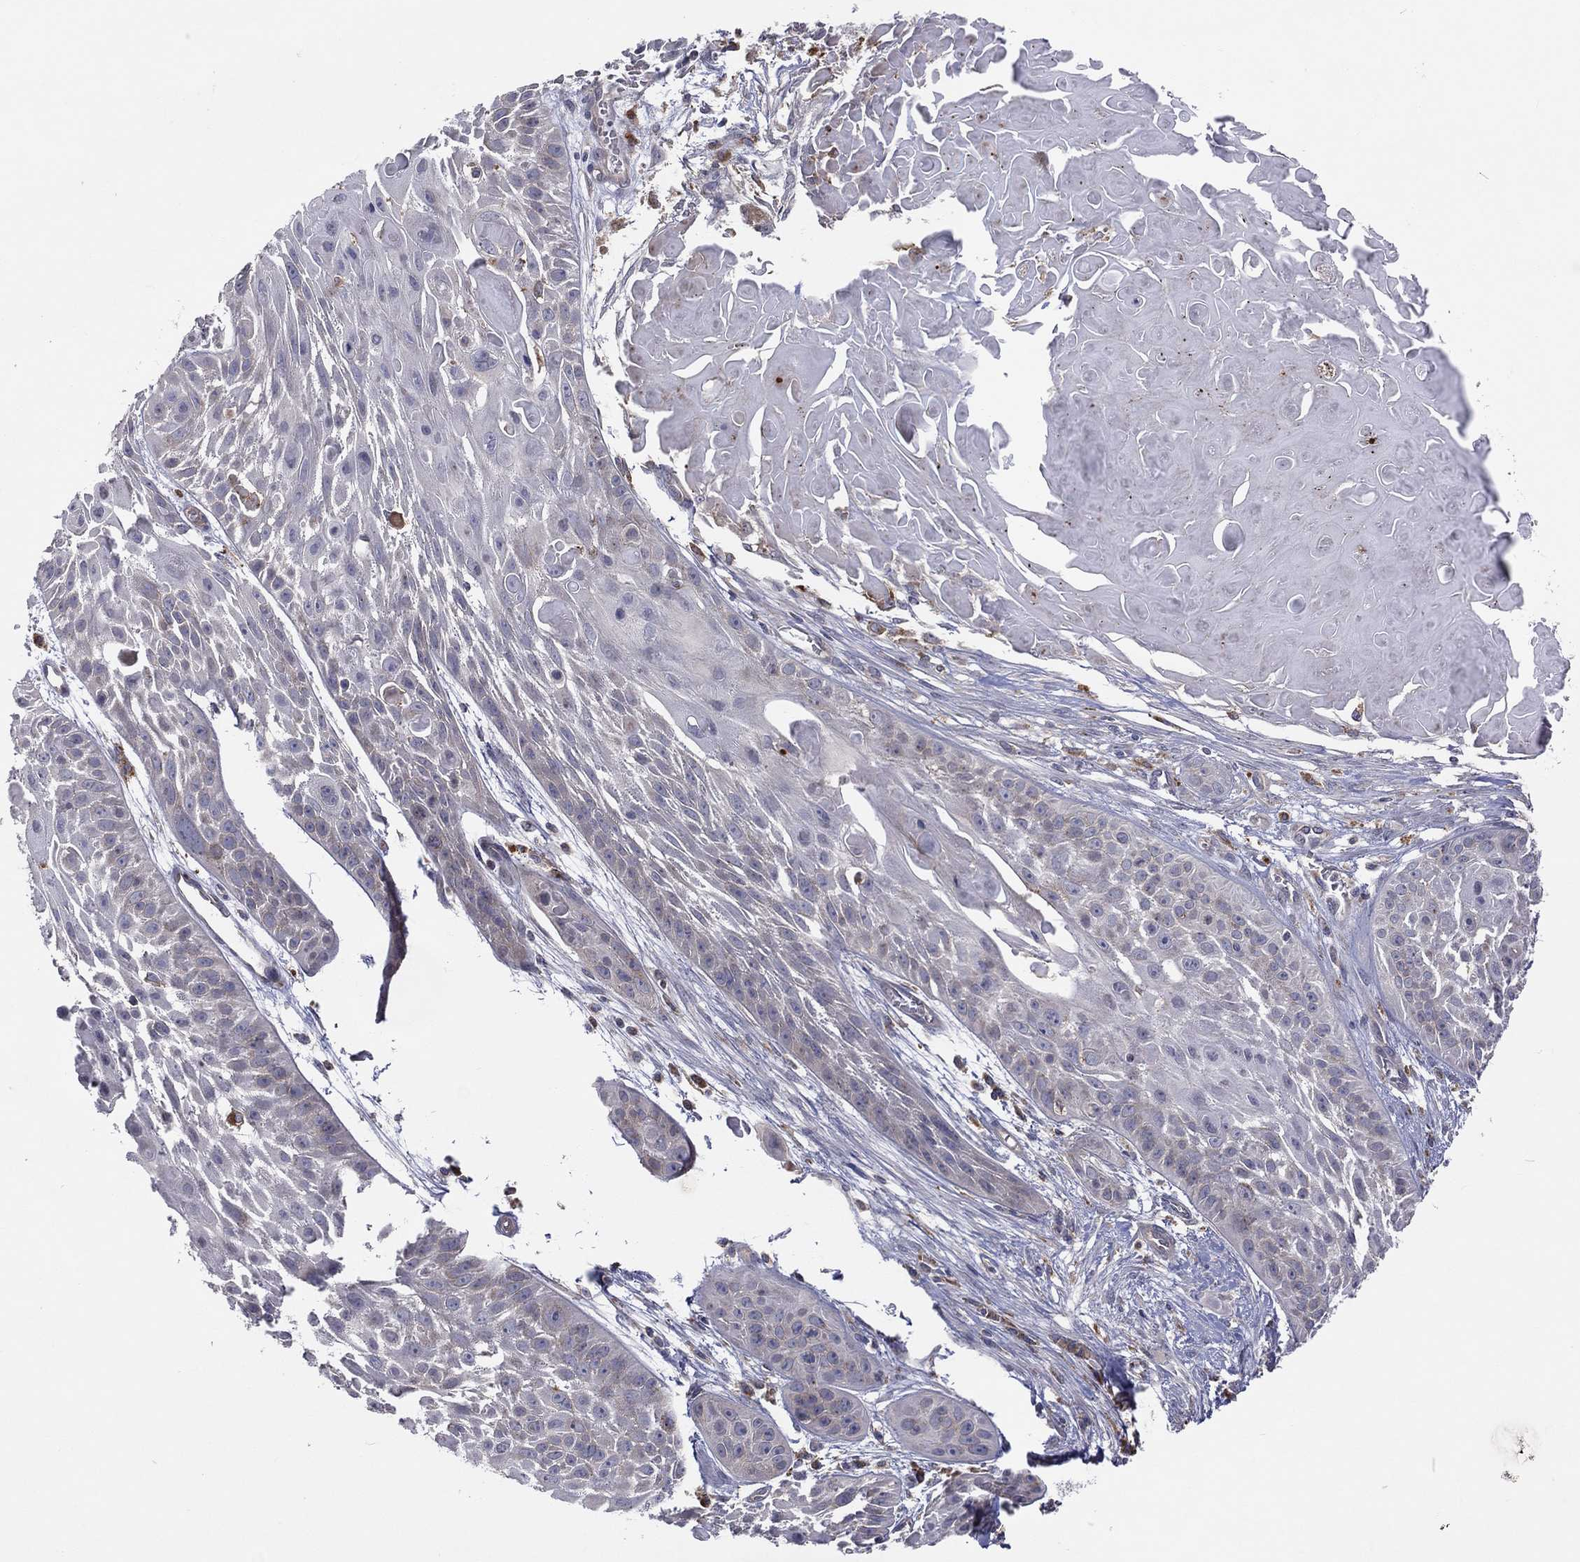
{"staining": {"intensity": "negative", "quantity": "none", "location": "none"}, "tissue": "skin cancer", "cell_type": "Tumor cells", "image_type": "cancer", "snomed": [{"axis": "morphology", "description": "Squamous cell carcinoma, NOS"}, {"axis": "topography", "description": "Skin"}, {"axis": "topography", "description": "Anal"}], "caption": "DAB (3,3'-diaminobenzidine) immunohistochemical staining of human squamous cell carcinoma (skin) exhibits no significant positivity in tumor cells.", "gene": "STARD3", "patient": {"sex": "female", "age": 75}}